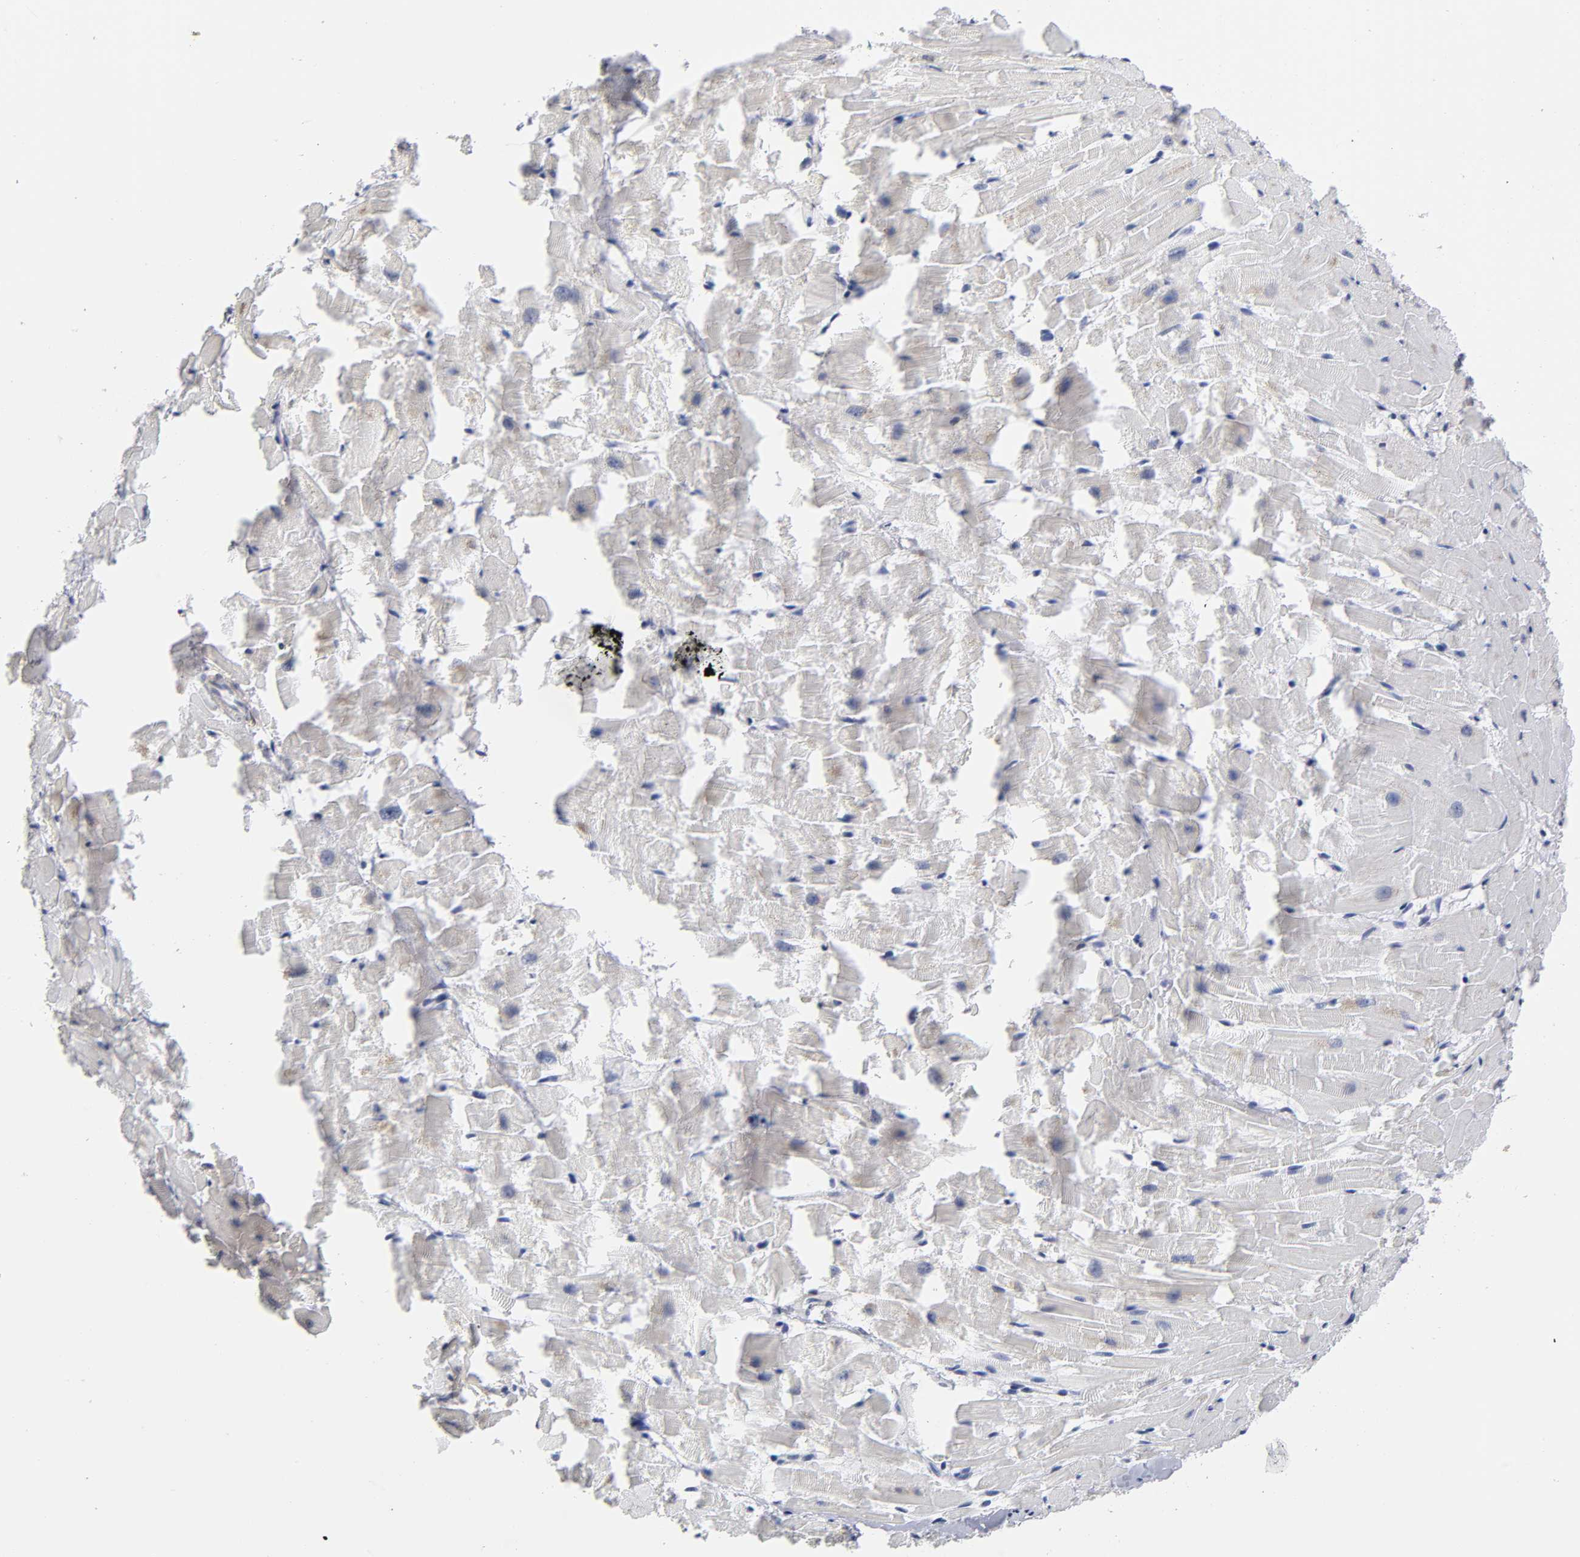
{"staining": {"intensity": "negative", "quantity": "none", "location": "none"}, "tissue": "heart muscle", "cell_type": "Cardiomyocytes", "image_type": "normal", "snomed": [{"axis": "morphology", "description": "Normal tissue, NOS"}, {"axis": "topography", "description": "Heart"}], "caption": "IHC micrograph of normal heart muscle stained for a protein (brown), which shows no positivity in cardiomyocytes. (Brightfield microscopy of DAB immunohistochemistry (IHC) at high magnification).", "gene": "CRABP2", "patient": {"sex": "female", "age": 19}}